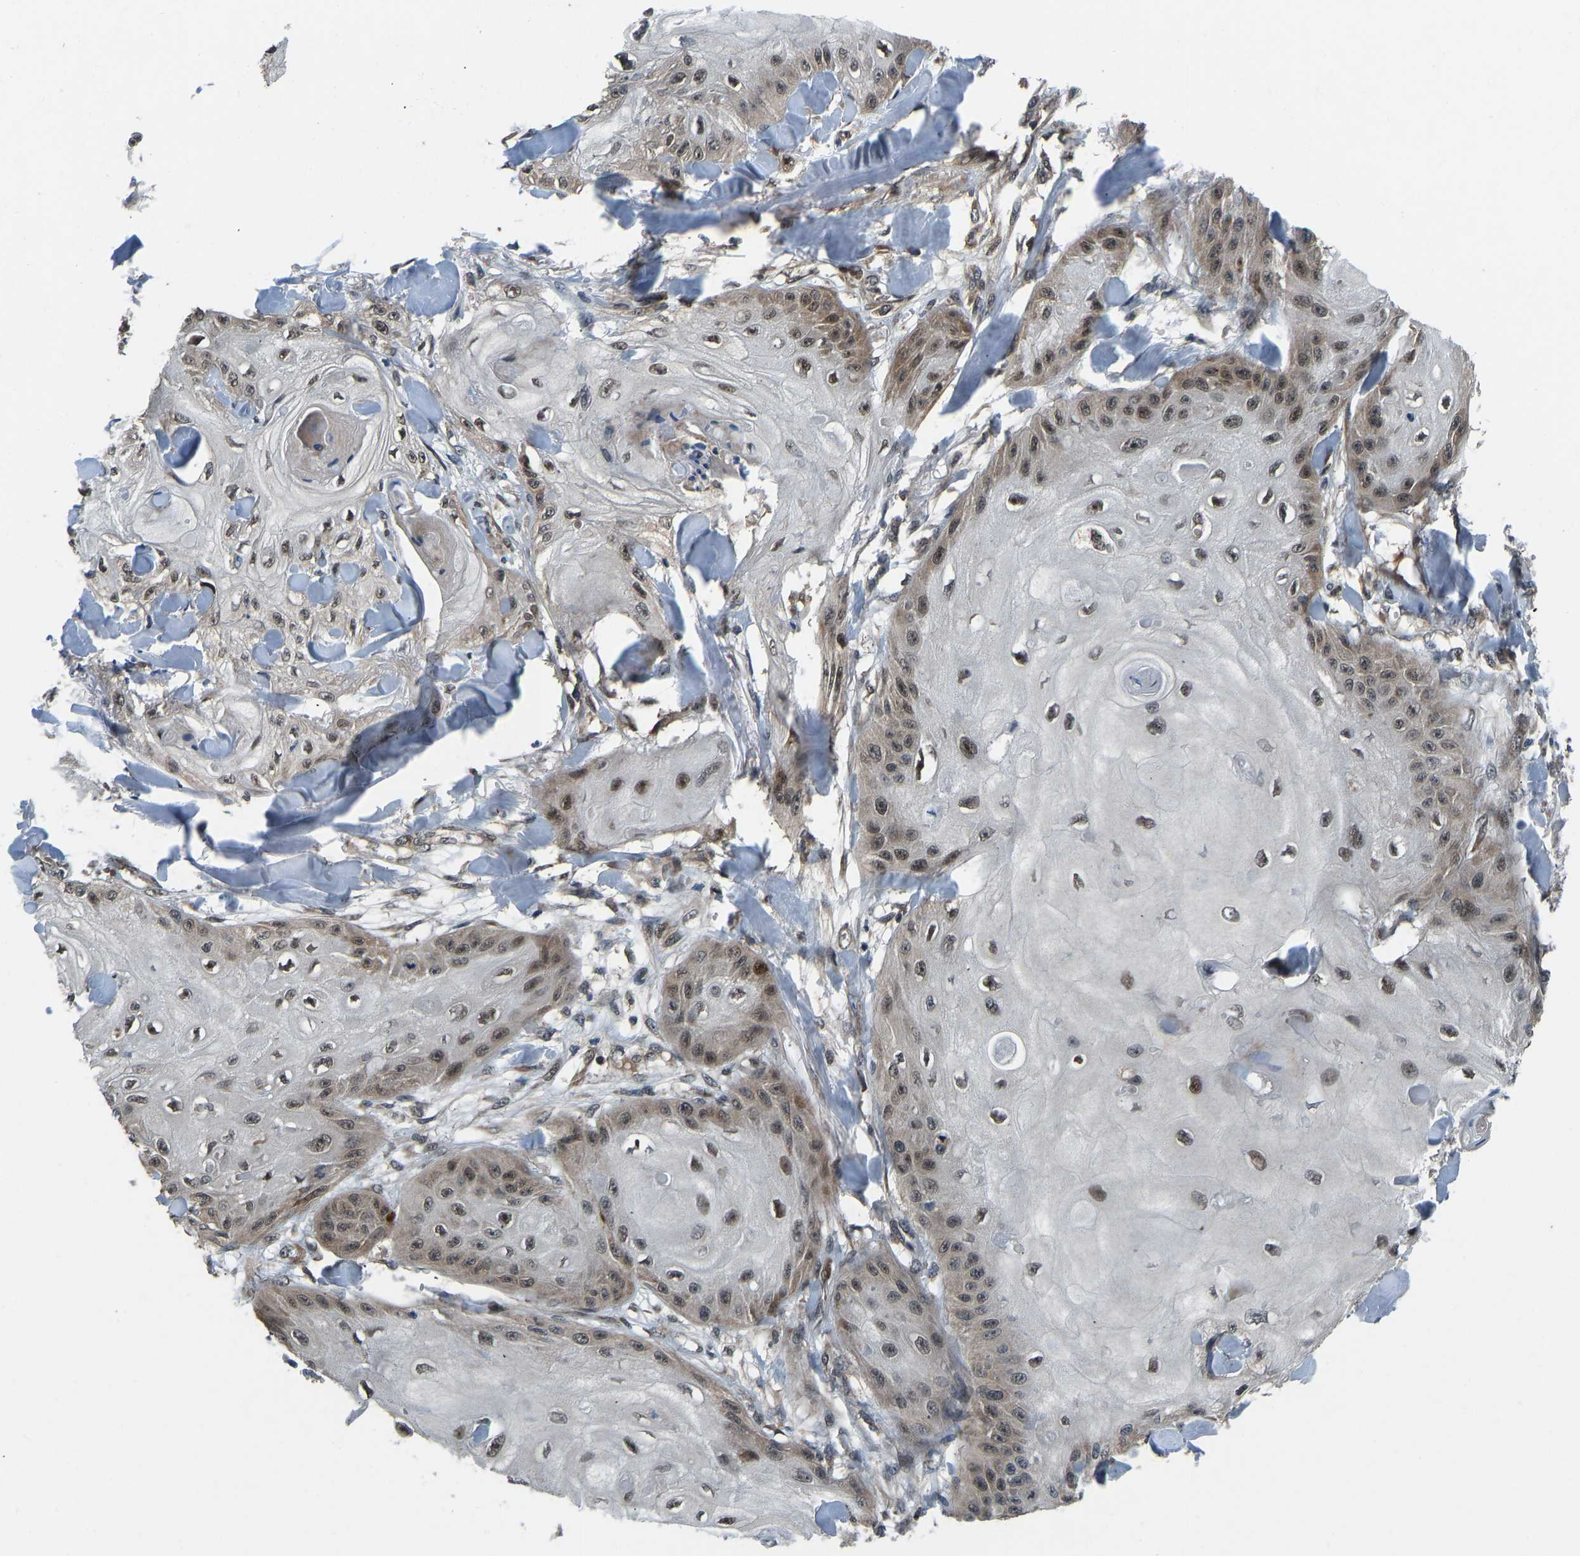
{"staining": {"intensity": "moderate", "quantity": ">75%", "location": "cytoplasmic/membranous,nuclear"}, "tissue": "skin cancer", "cell_type": "Tumor cells", "image_type": "cancer", "snomed": [{"axis": "morphology", "description": "Squamous cell carcinoma, NOS"}, {"axis": "topography", "description": "Skin"}], "caption": "This photomicrograph displays skin cancer stained with IHC to label a protein in brown. The cytoplasmic/membranous and nuclear of tumor cells show moderate positivity for the protein. Nuclei are counter-stained blue.", "gene": "RLIM", "patient": {"sex": "male", "age": 74}}